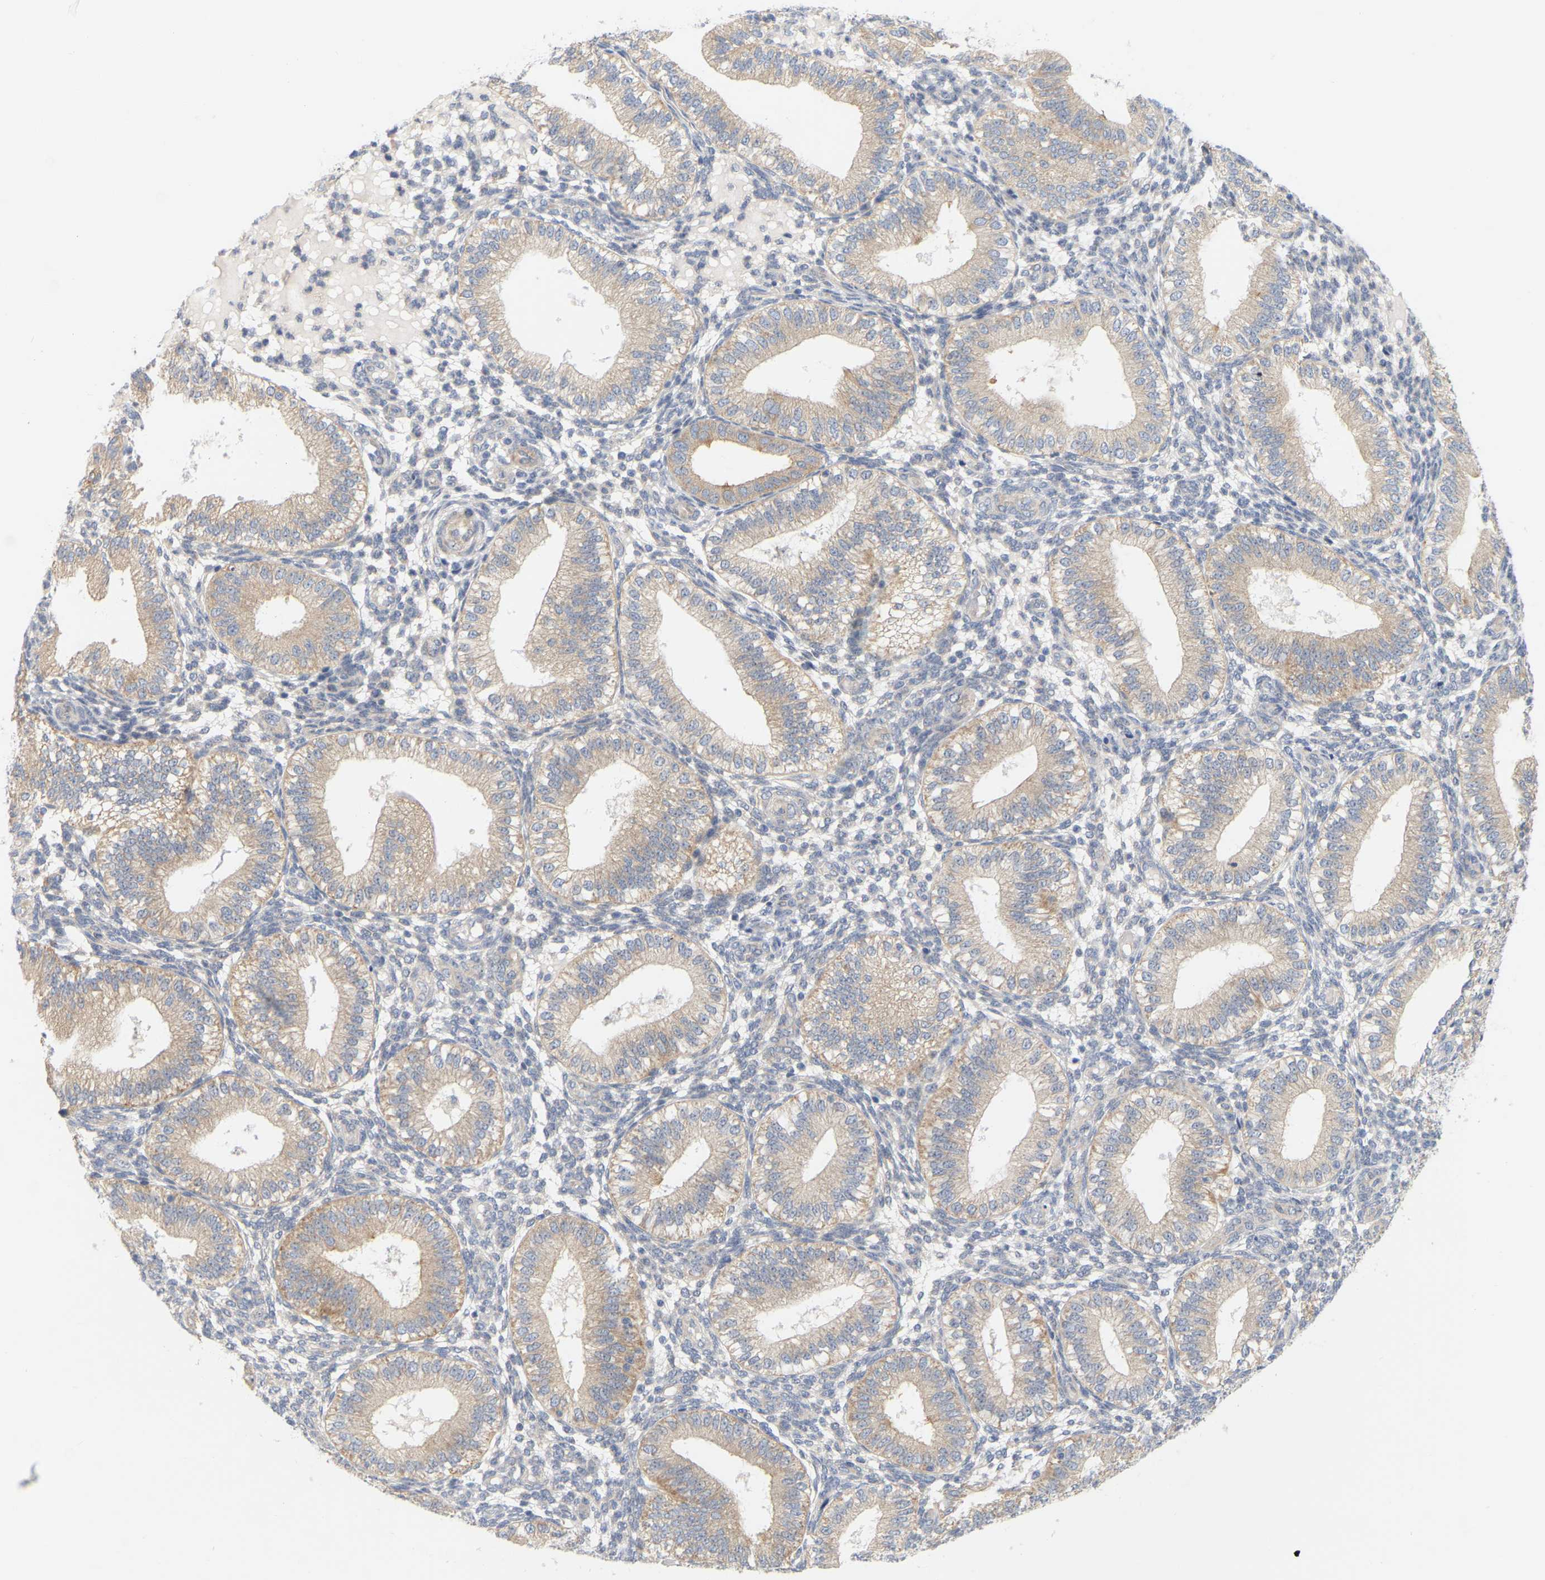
{"staining": {"intensity": "negative", "quantity": "none", "location": "none"}, "tissue": "endometrium", "cell_type": "Cells in endometrial stroma", "image_type": "normal", "snomed": [{"axis": "morphology", "description": "Normal tissue, NOS"}, {"axis": "topography", "description": "Endometrium"}], "caption": "This is a micrograph of immunohistochemistry staining of normal endometrium, which shows no staining in cells in endometrial stroma. (Brightfield microscopy of DAB (3,3'-diaminobenzidine) IHC at high magnification).", "gene": "MINDY4", "patient": {"sex": "female", "age": 39}}